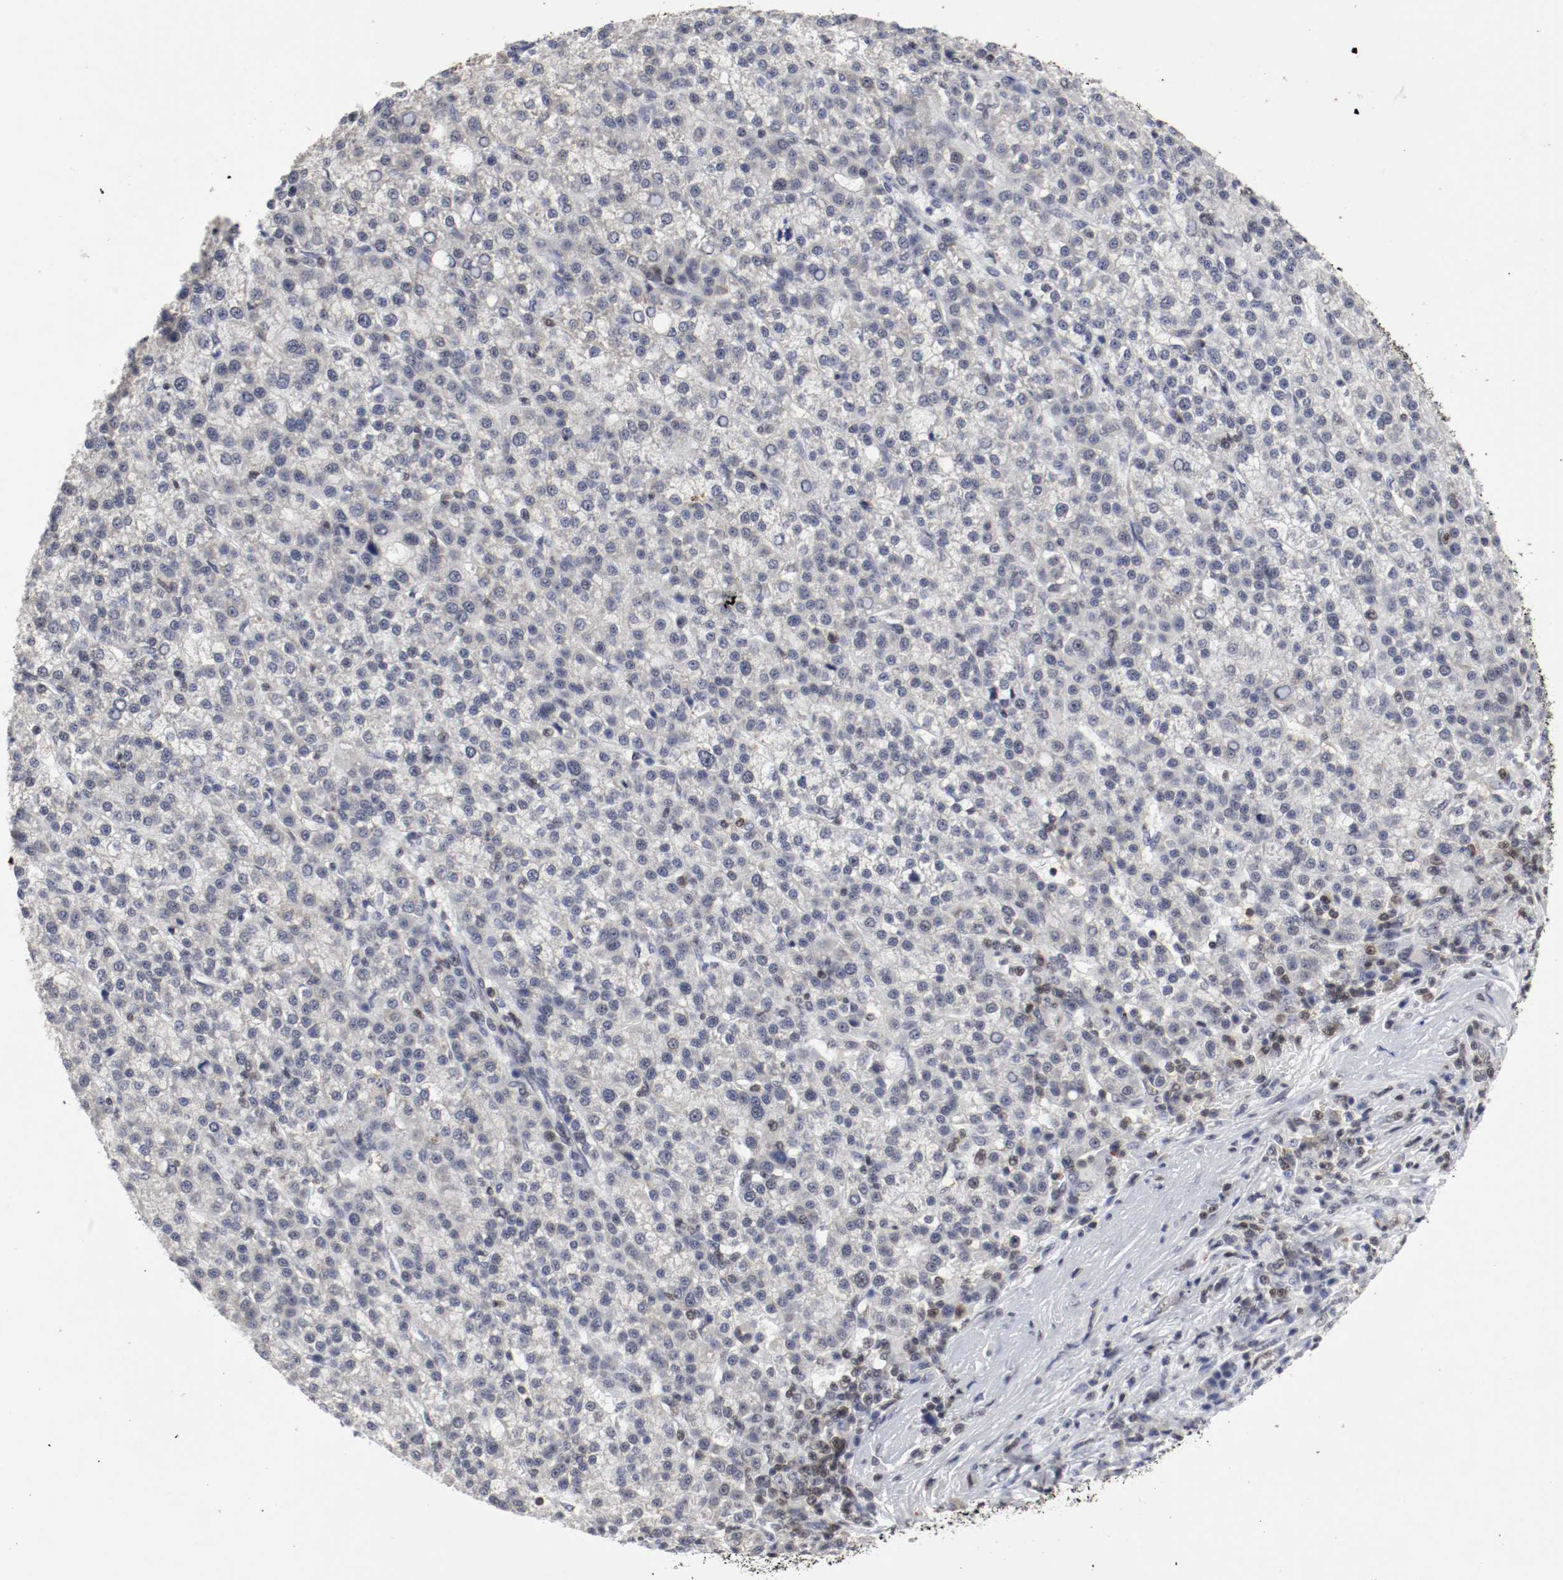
{"staining": {"intensity": "negative", "quantity": "none", "location": "none"}, "tissue": "liver cancer", "cell_type": "Tumor cells", "image_type": "cancer", "snomed": [{"axis": "morphology", "description": "Carcinoma, Hepatocellular, NOS"}, {"axis": "topography", "description": "Liver"}], "caption": "Human liver cancer stained for a protein using immunohistochemistry (IHC) shows no positivity in tumor cells.", "gene": "JUND", "patient": {"sex": "female", "age": 58}}